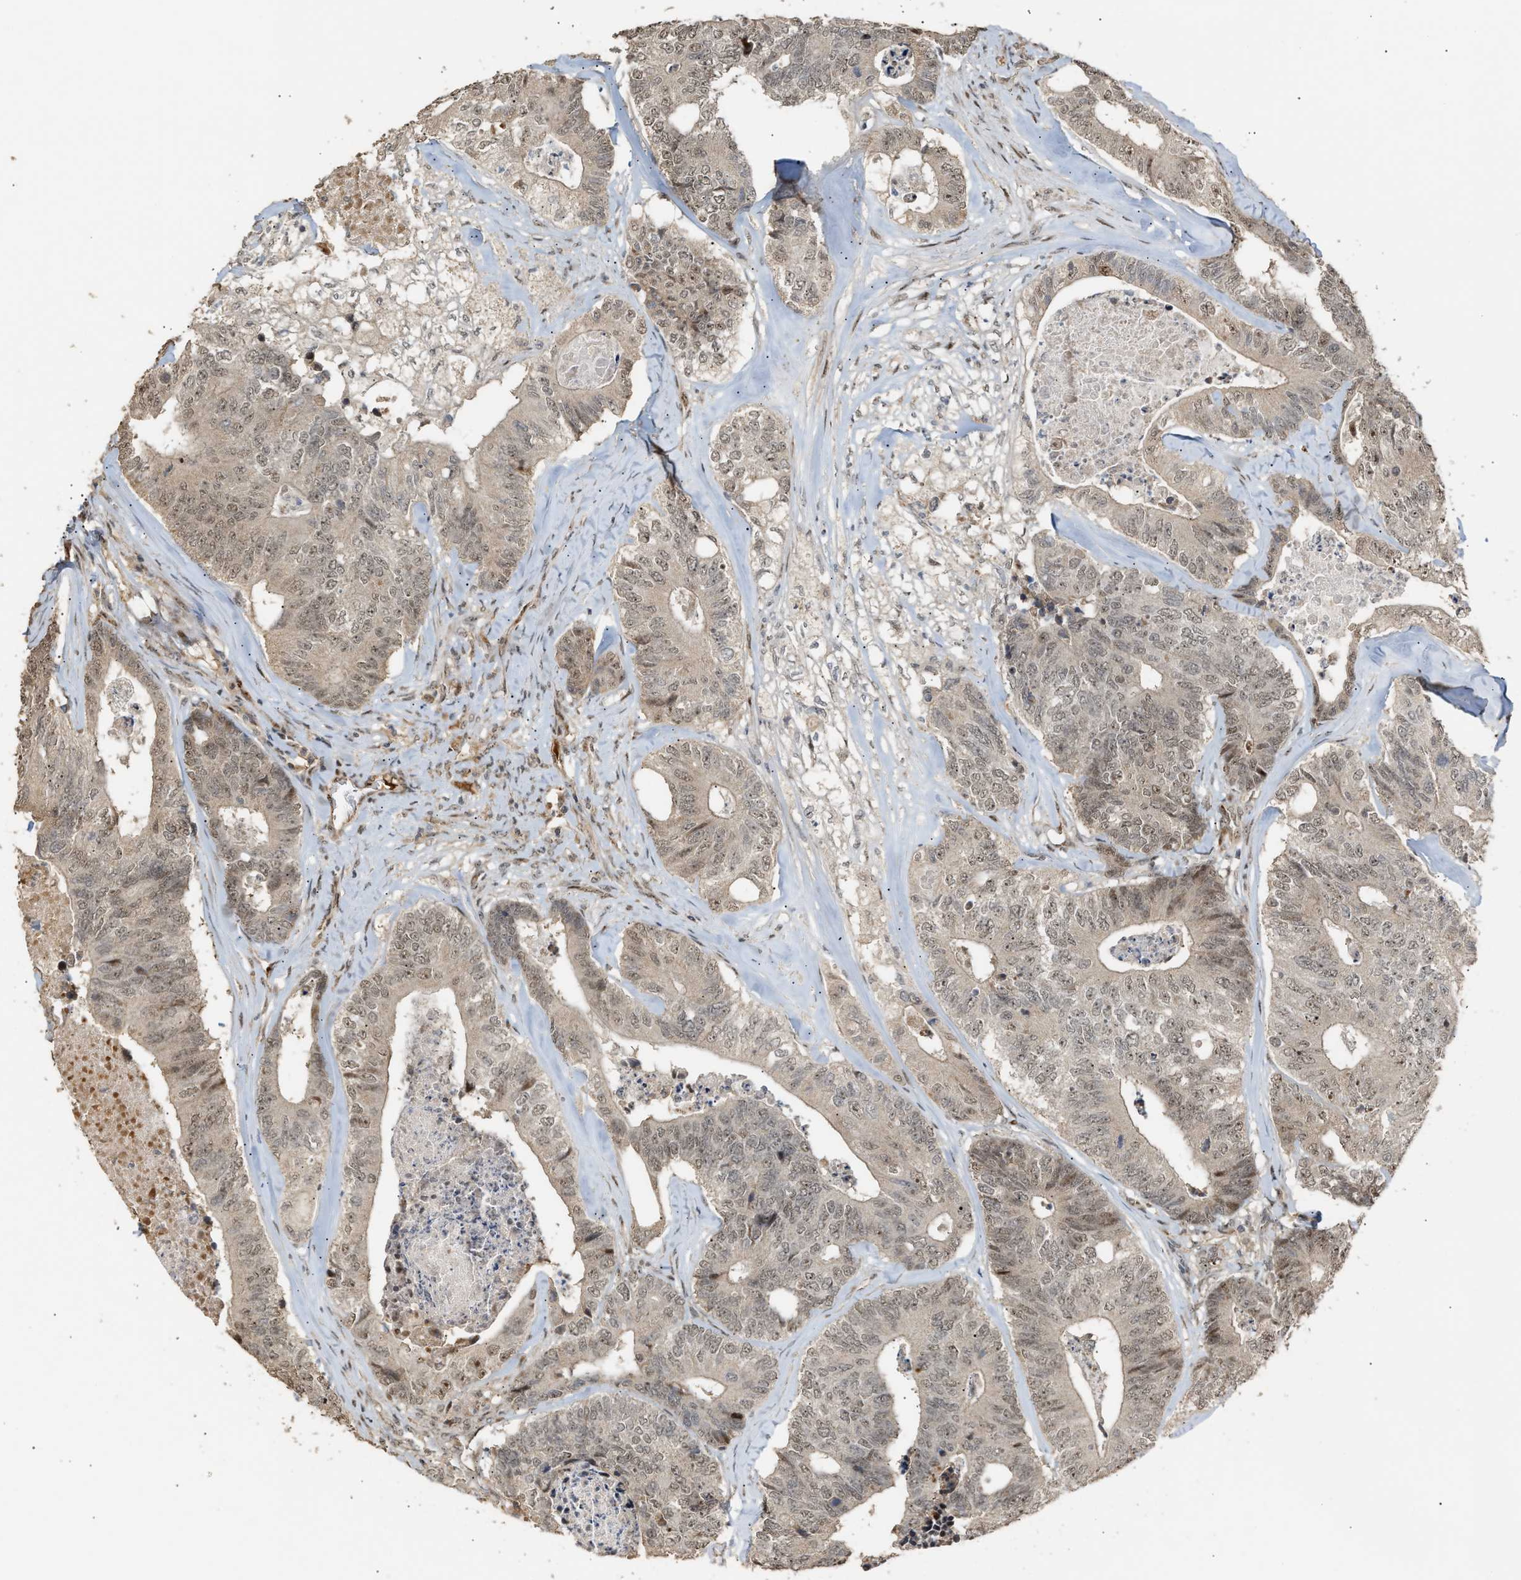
{"staining": {"intensity": "weak", "quantity": ">75%", "location": "nuclear"}, "tissue": "colorectal cancer", "cell_type": "Tumor cells", "image_type": "cancer", "snomed": [{"axis": "morphology", "description": "Adenocarcinoma, NOS"}, {"axis": "topography", "description": "Colon"}], "caption": "Colorectal adenocarcinoma stained for a protein reveals weak nuclear positivity in tumor cells. Using DAB (3,3'-diaminobenzidine) (brown) and hematoxylin (blue) stains, captured at high magnification using brightfield microscopy.", "gene": "ZFAND5", "patient": {"sex": "female", "age": 67}}